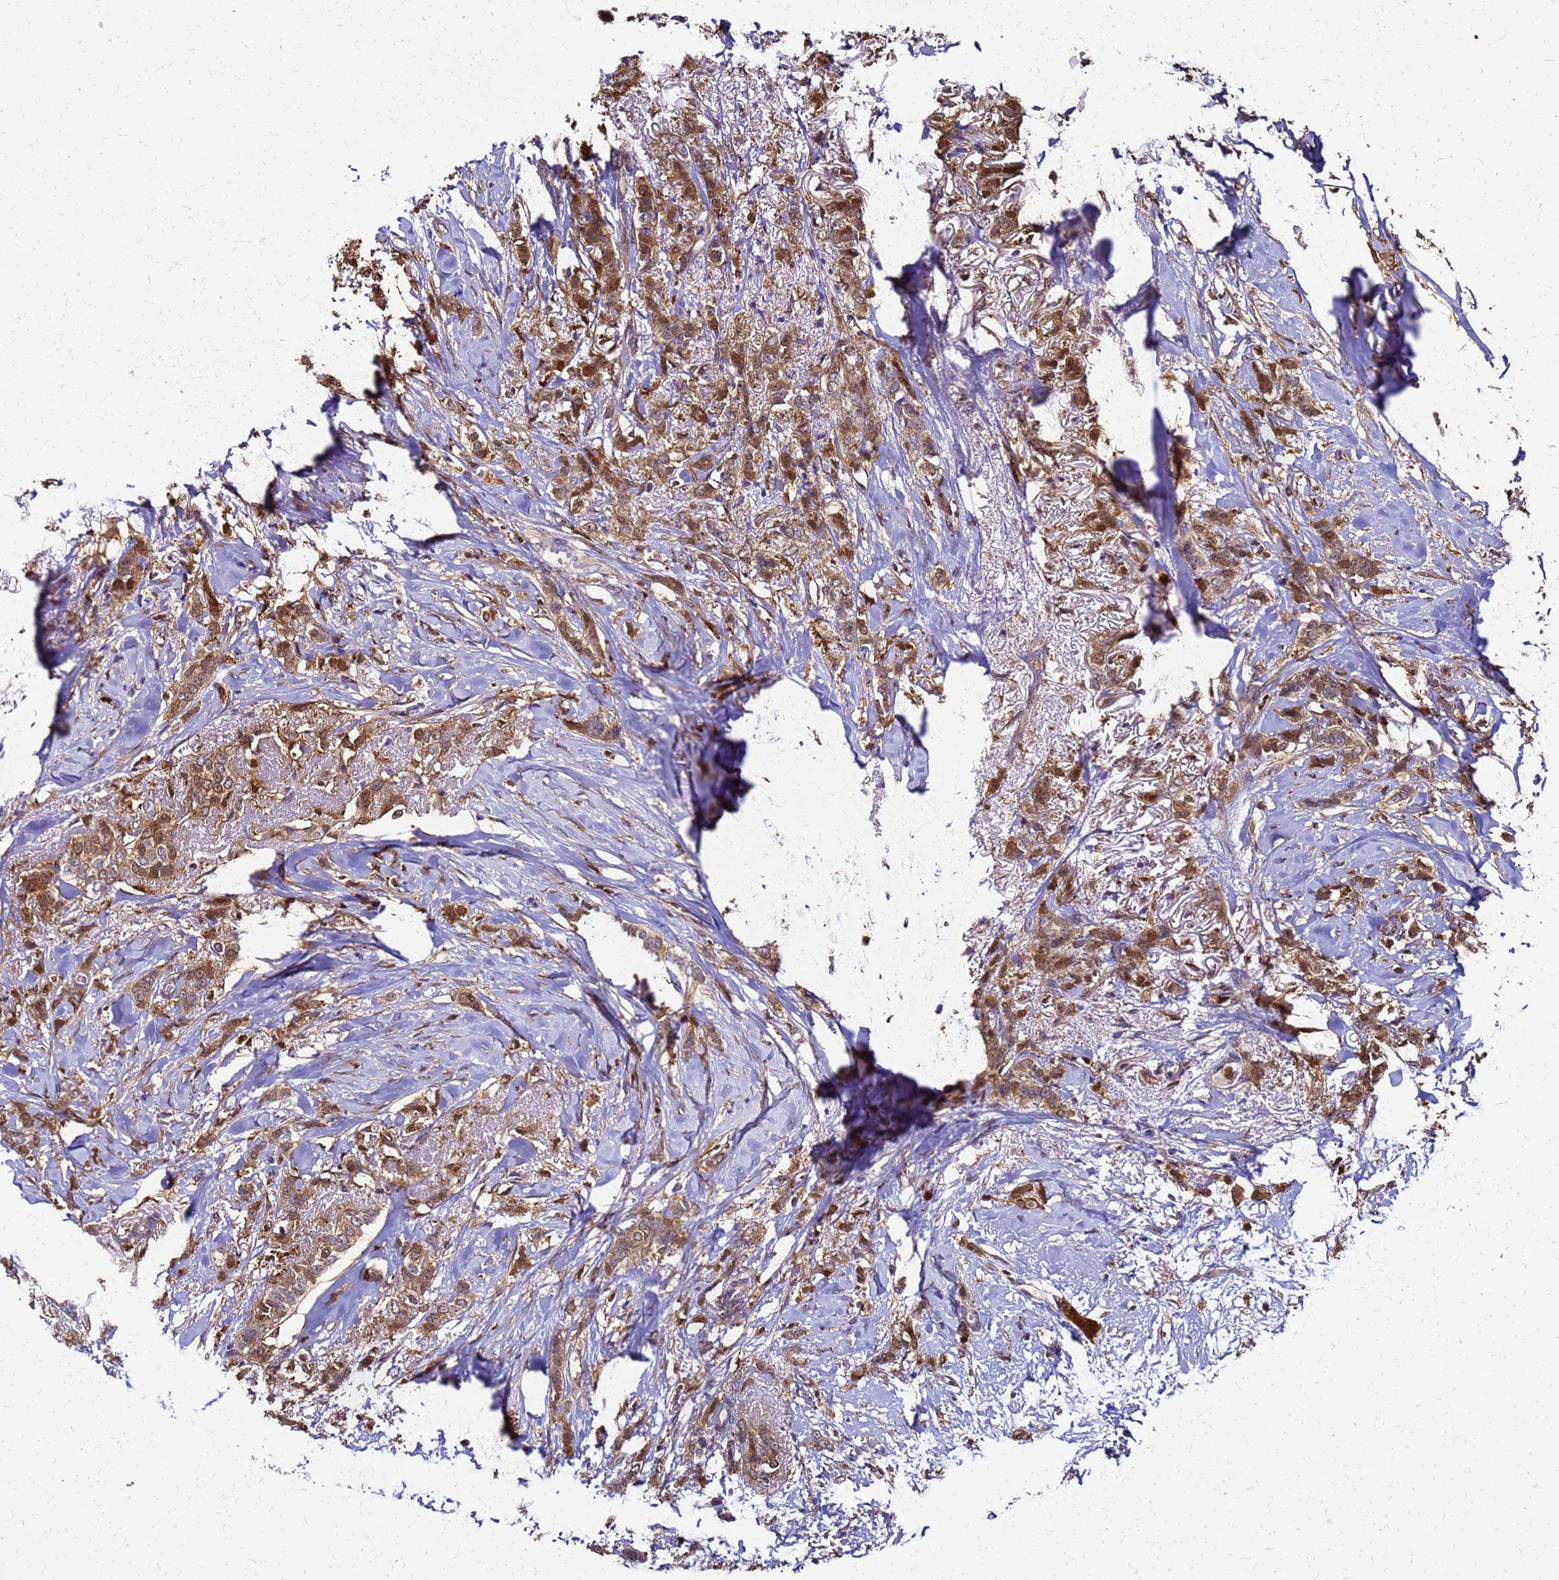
{"staining": {"intensity": "strong", "quantity": ">75%", "location": "cytoplasmic/membranous,nuclear"}, "tissue": "breast cancer", "cell_type": "Tumor cells", "image_type": "cancer", "snomed": [{"axis": "morphology", "description": "Duct carcinoma"}, {"axis": "topography", "description": "Breast"}], "caption": "Immunohistochemistry of human intraductal carcinoma (breast) demonstrates high levels of strong cytoplasmic/membranous and nuclear expression in approximately >75% of tumor cells.", "gene": "S100A11", "patient": {"sex": "female", "age": 72}}